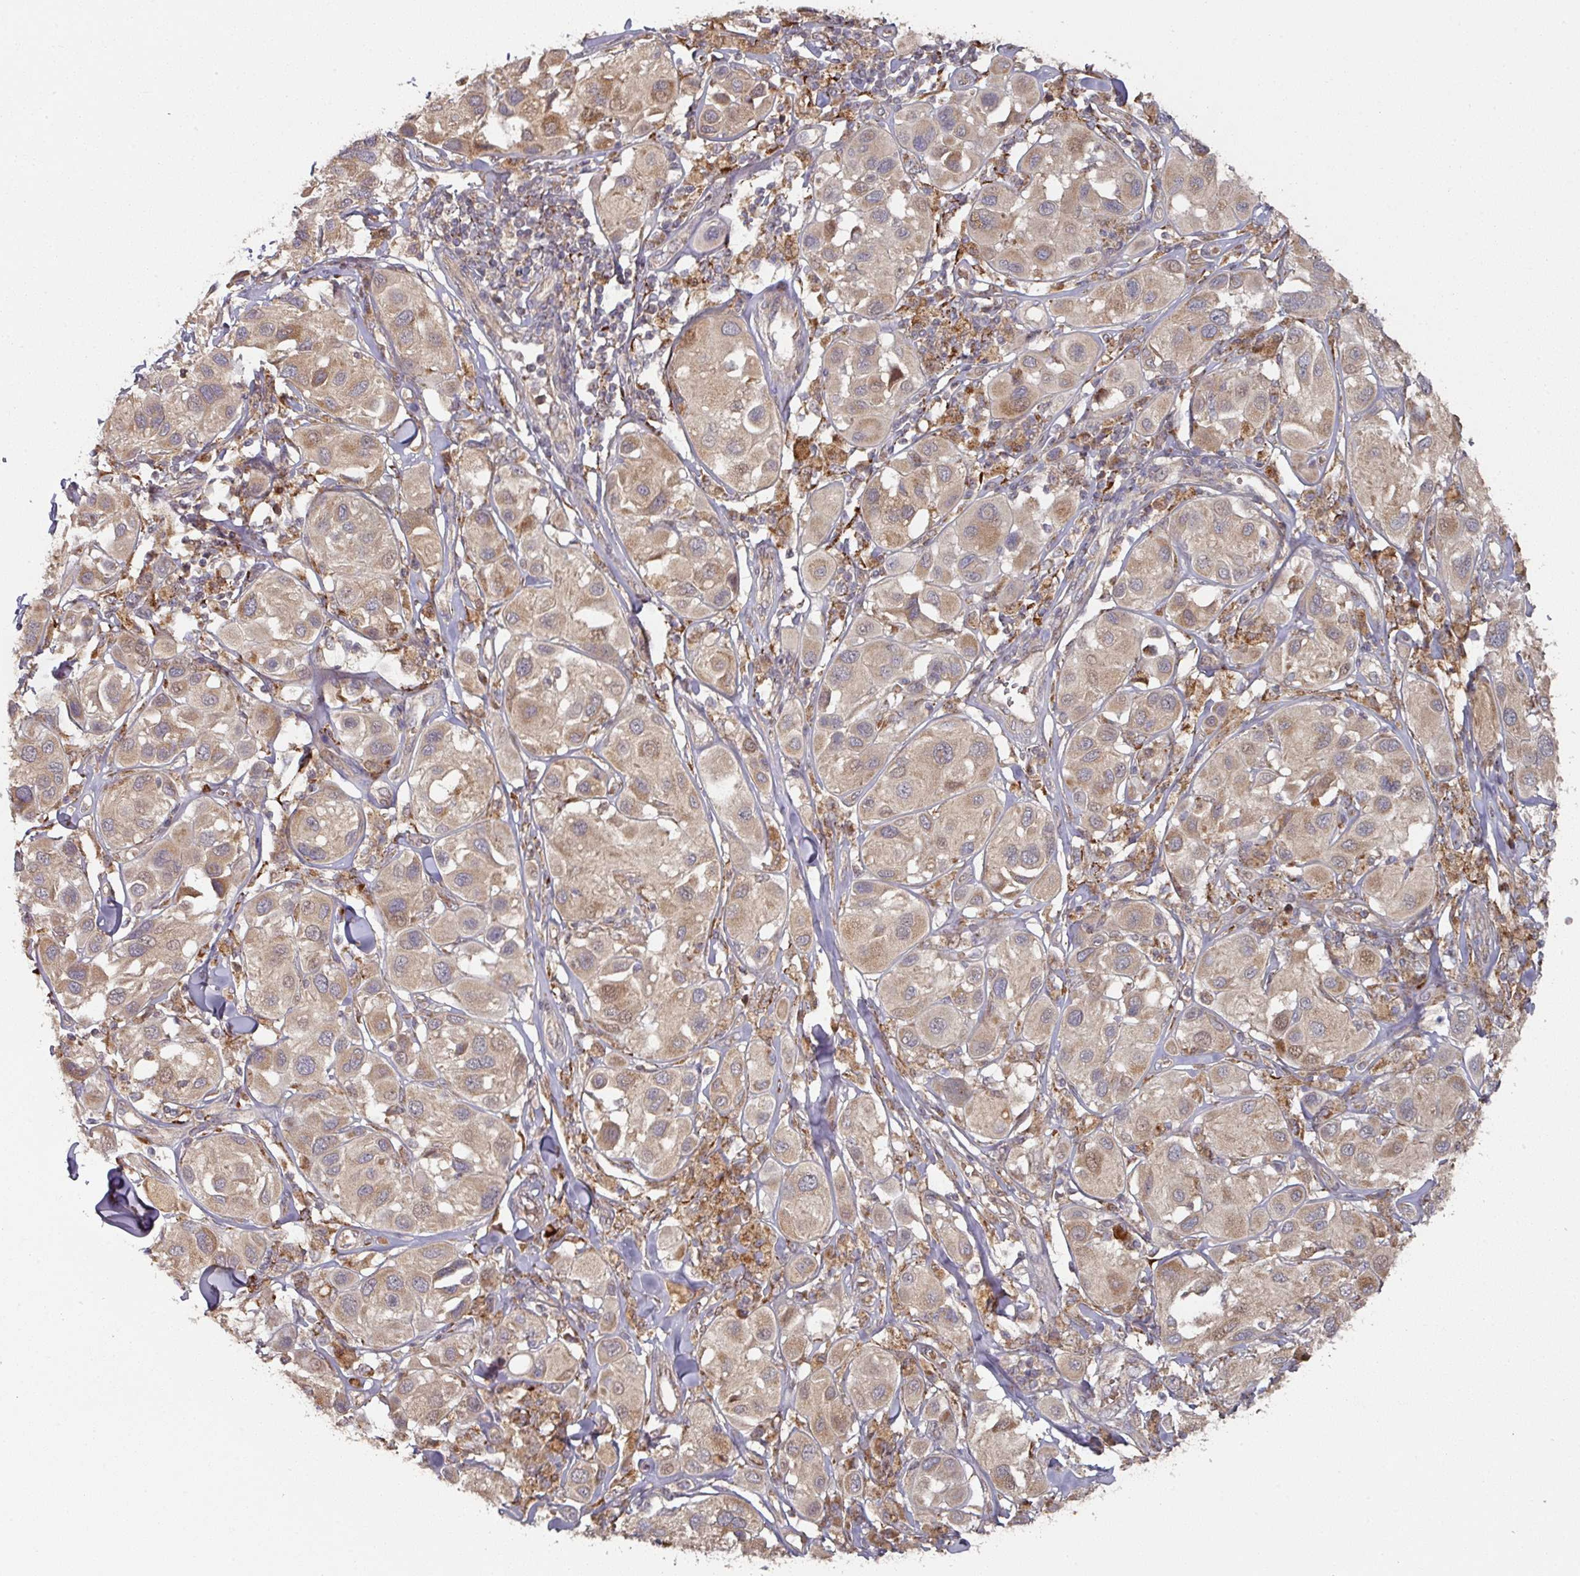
{"staining": {"intensity": "moderate", "quantity": ">75%", "location": "cytoplasmic/membranous"}, "tissue": "melanoma", "cell_type": "Tumor cells", "image_type": "cancer", "snomed": [{"axis": "morphology", "description": "Malignant melanoma, Metastatic site"}, {"axis": "topography", "description": "Skin"}], "caption": "Human melanoma stained with a protein marker demonstrates moderate staining in tumor cells.", "gene": "DNAJC7", "patient": {"sex": "male", "age": 41}}